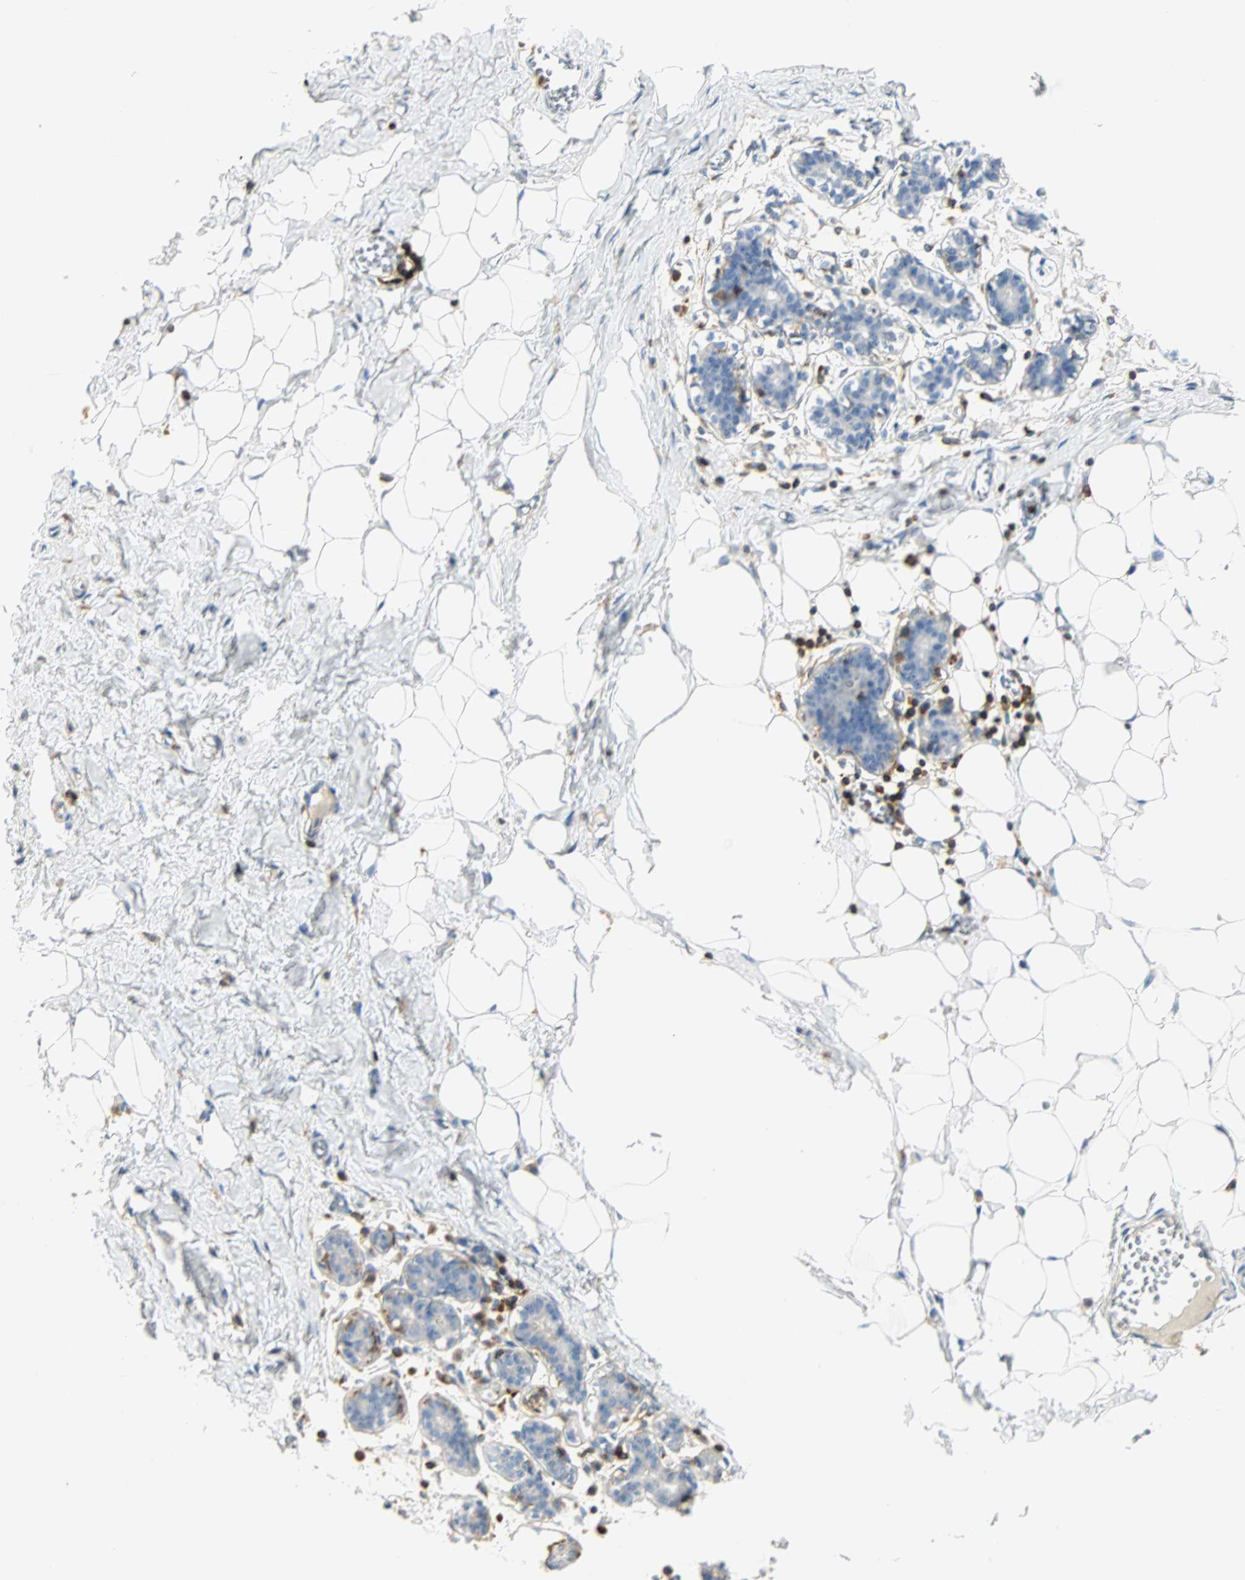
{"staining": {"intensity": "negative", "quantity": "none", "location": "none"}, "tissue": "breast", "cell_type": "Adipocytes", "image_type": "normal", "snomed": [{"axis": "morphology", "description": "Normal tissue, NOS"}, {"axis": "topography", "description": "Breast"}], "caption": "Immunohistochemistry of unremarkable human breast displays no staining in adipocytes.", "gene": "FMNL1", "patient": {"sex": "female", "age": 27}}